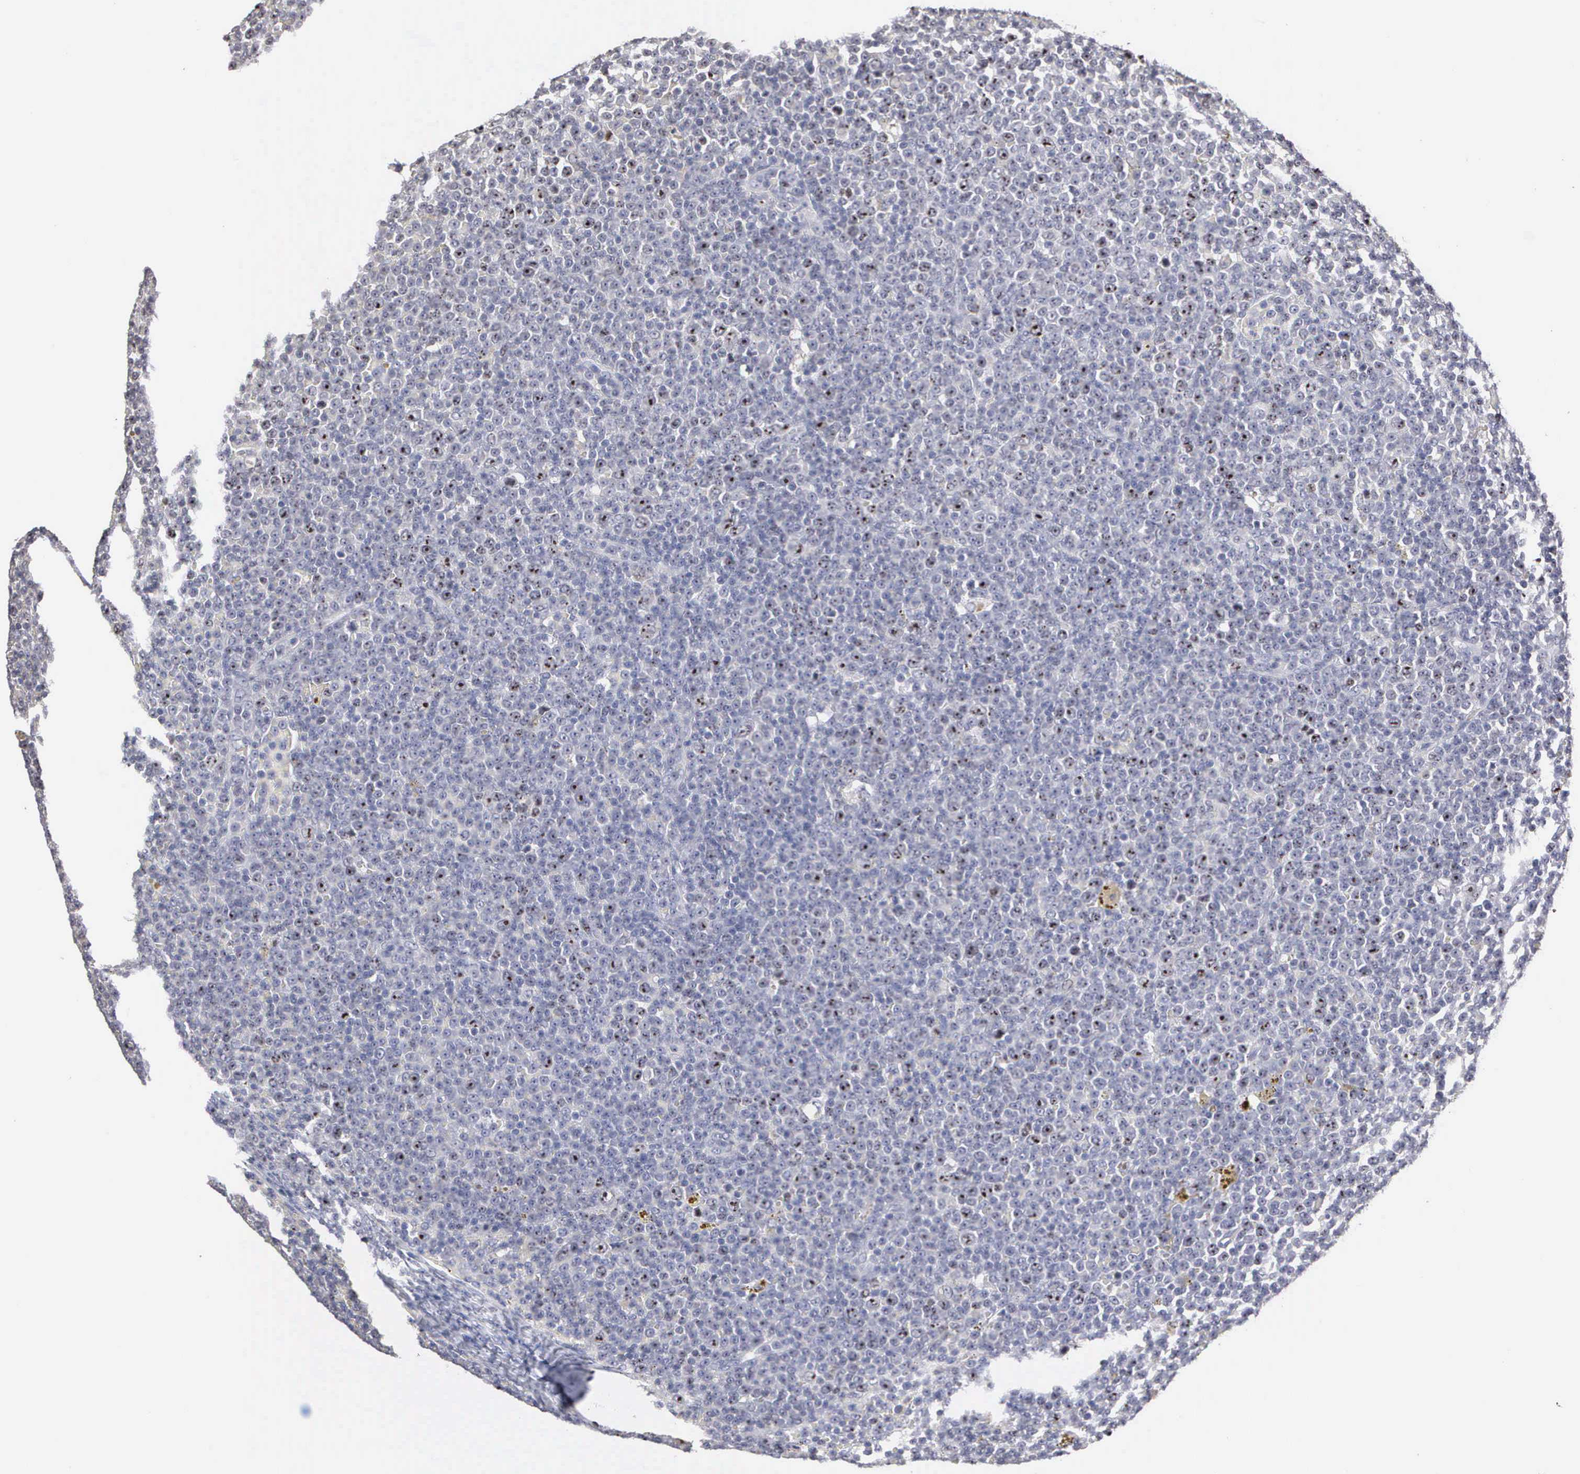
{"staining": {"intensity": "negative", "quantity": "none", "location": "none"}, "tissue": "lymphoma", "cell_type": "Tumor cells", "image_type": "cancer", "snomed": [{"axis": "morphology", "description": "Malignant lymphoma, non-Hodgkin's type, Low grade"}, {"axis": "topography", "description": "Lymph node"}], "caption": "The micrograph shows no significant positivity in tumor cells of low-grade malignant lymphoma, non-Hodgkin's type. Brightfield microscopy of immunohistochemistry stained with DAB (brown) and hematoxylin (blue), captured at high magnification.", "gene": "KDM6A", "patient": {"sex": "male", "age": 50}}